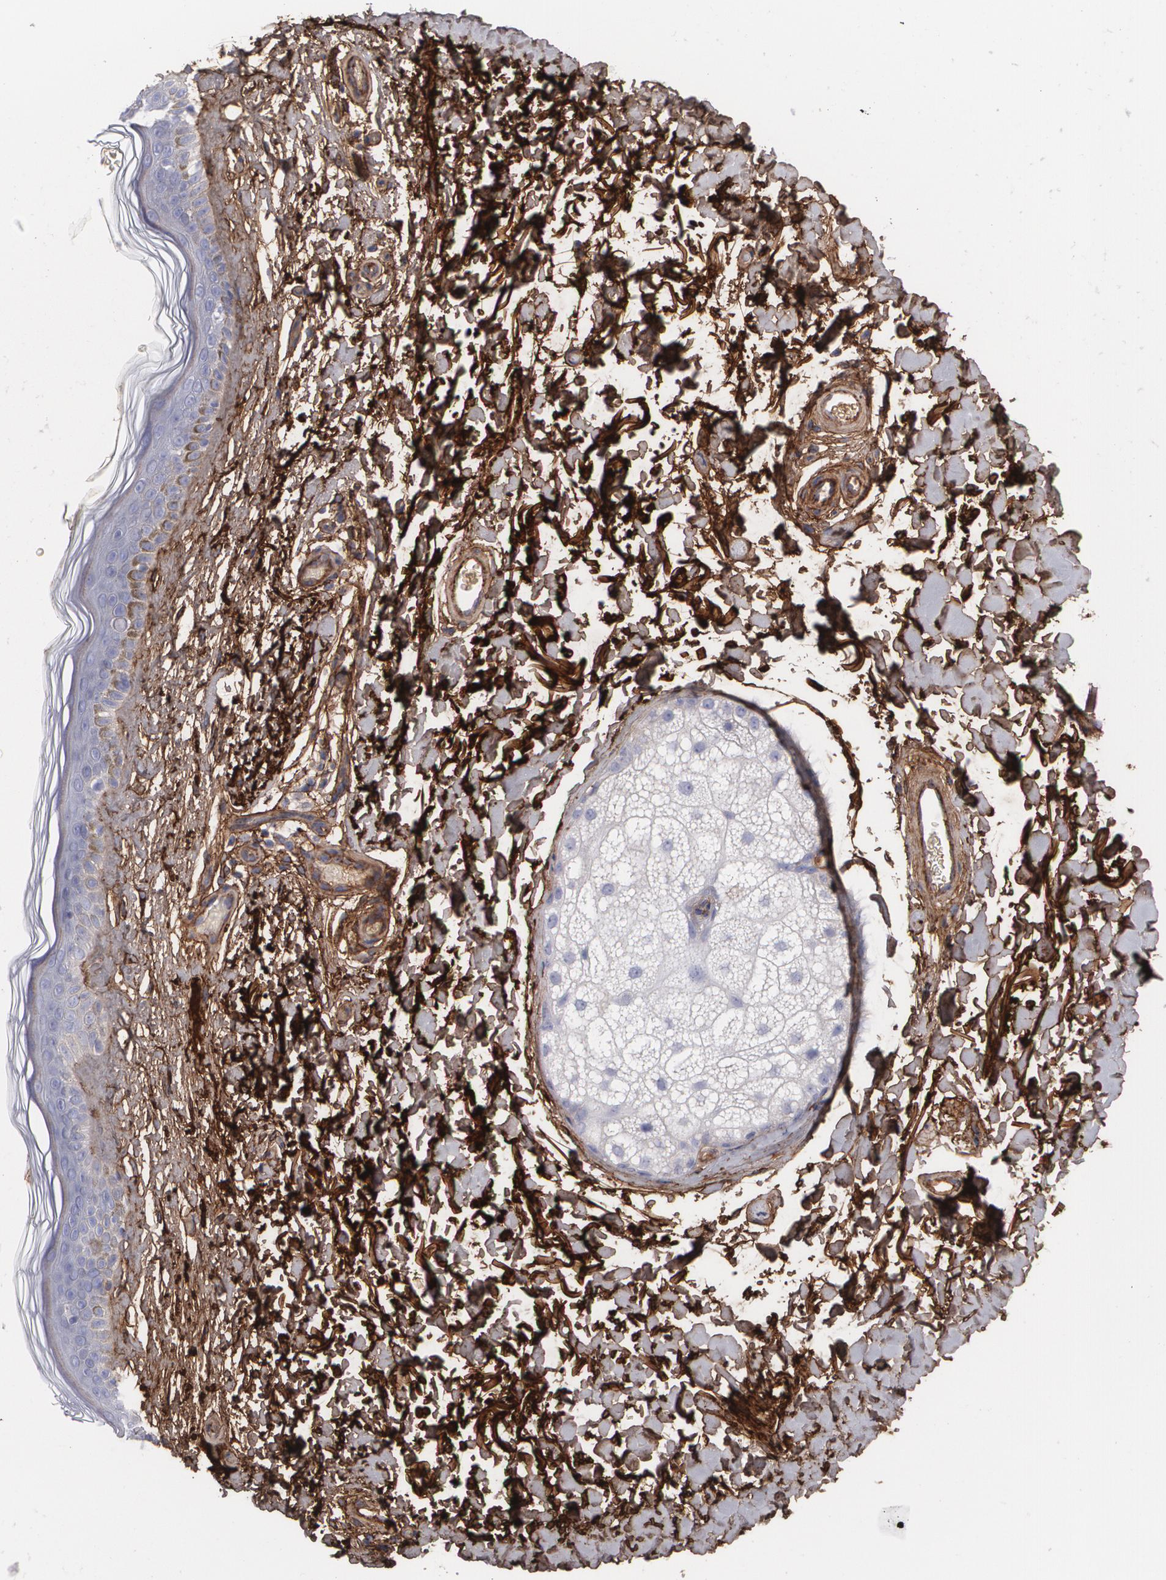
{"staining": {"intensity": "moderate", "quantity": ">75%", "location": "cytoplasmic/membranous"}, "tissue": "skin", "cell_type": "Fibroblasts", "image_type": "normal", "snomed": [{"axis": "morphology", "description": "Normal tissue, NOS"}, {"axis": "topography", "description": "Skin"}], "caption": "Protein staining by immunohistochemistry (IHC) shows moderate cytoplasmic/membranous expression in about >75% of fibroblasts in normal skin. (IHC, brightfield microscopy, high magnification).", "gene": "FBLN1", "patient": {"sex": "male", "age": 63}}